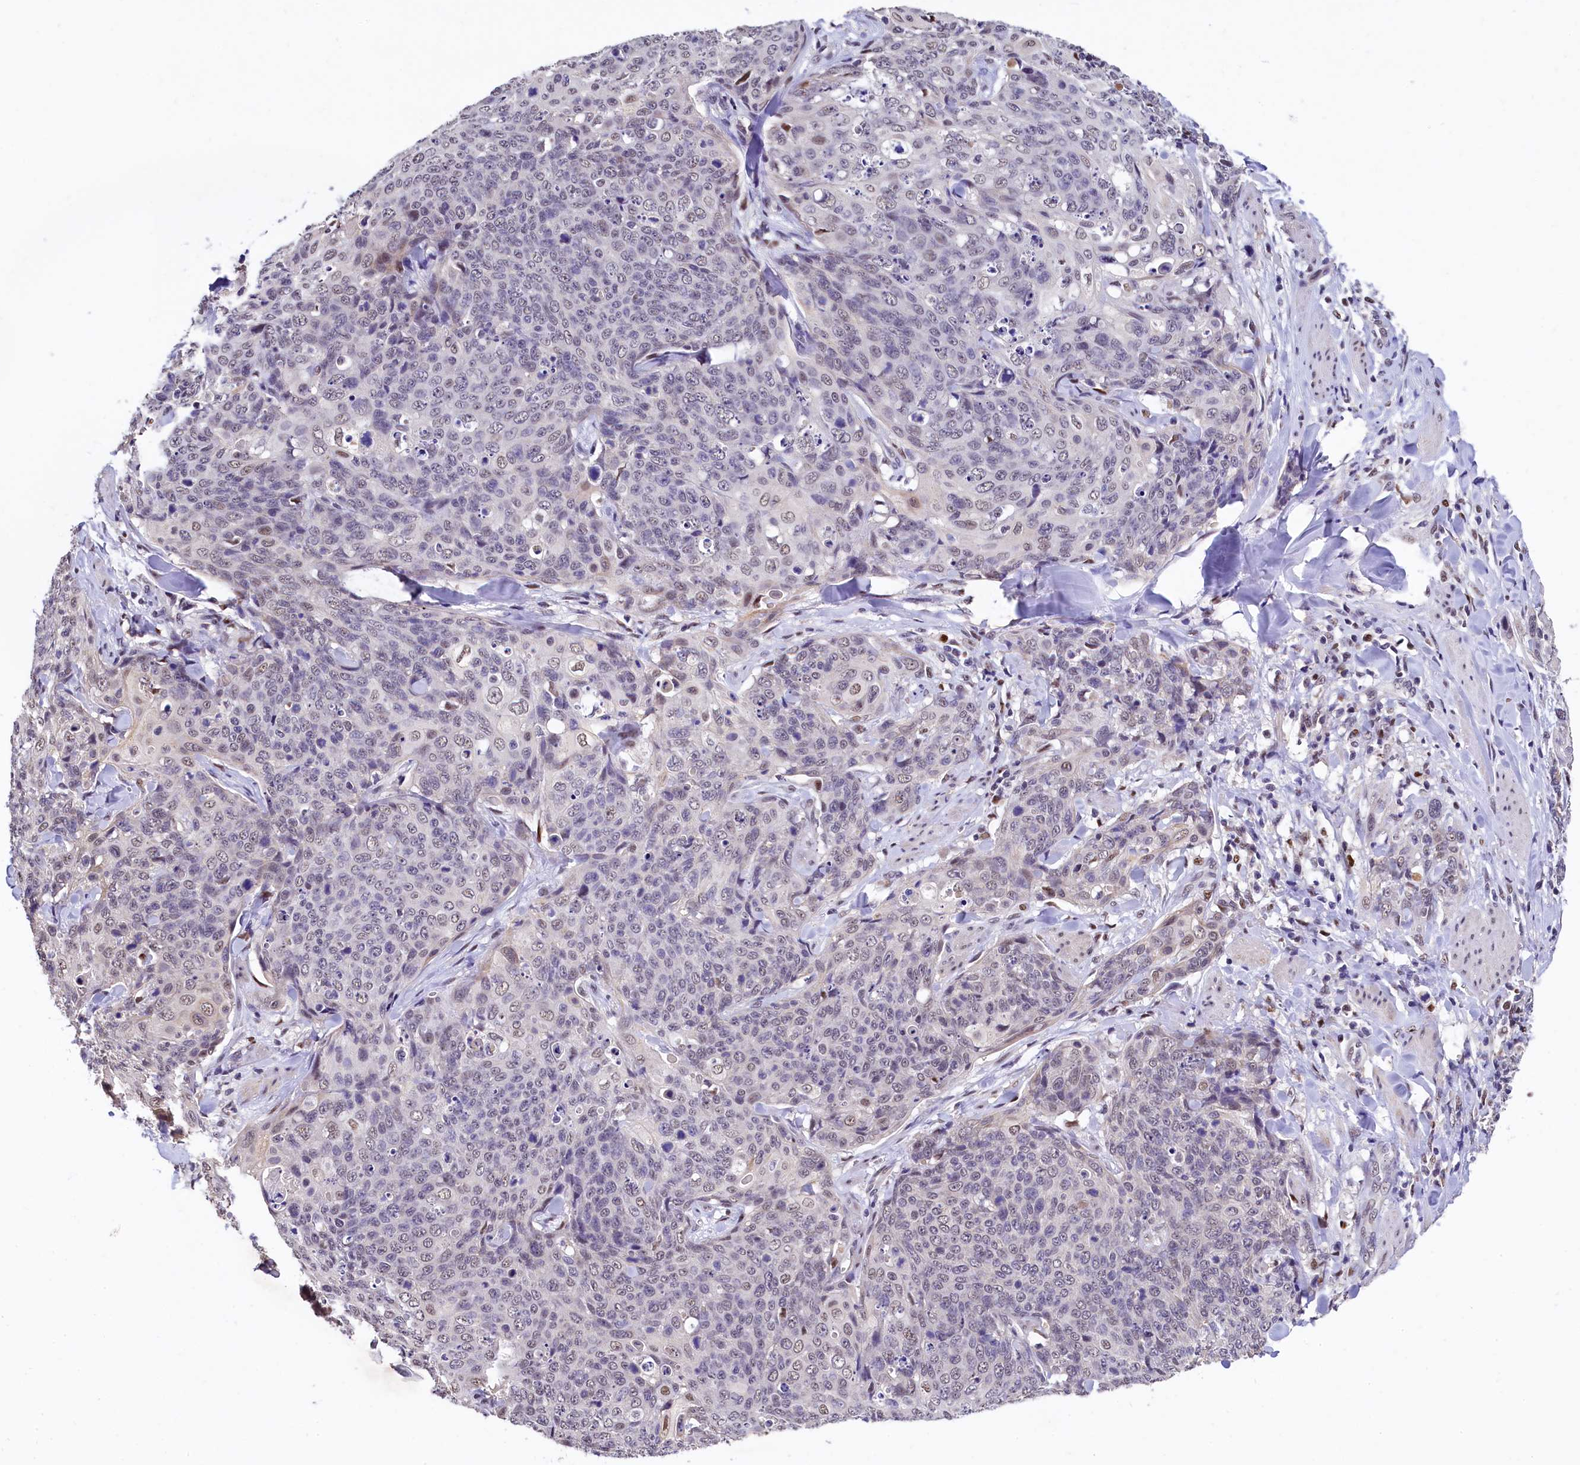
{"staining": {"intensity": "weak", "quantity": "<25%", "location": "nuclear"}, "tissue": "skin cancer", "cell_type": "Tumor cells", "image_type": "cancer", "snomed": [{"axis": "morphology", "description": "Squamous cell carcinoma, NOS"}, {"axis": "topography", "description": "Skin"}, {"axis": "topography", "description": "Vulva"}], "caption": "Tumor cells are negative for protein expression in human skin squamous cell carcinoma.", "gene": "HECTD4", "patient": {"sex": "female", "age": 85}}